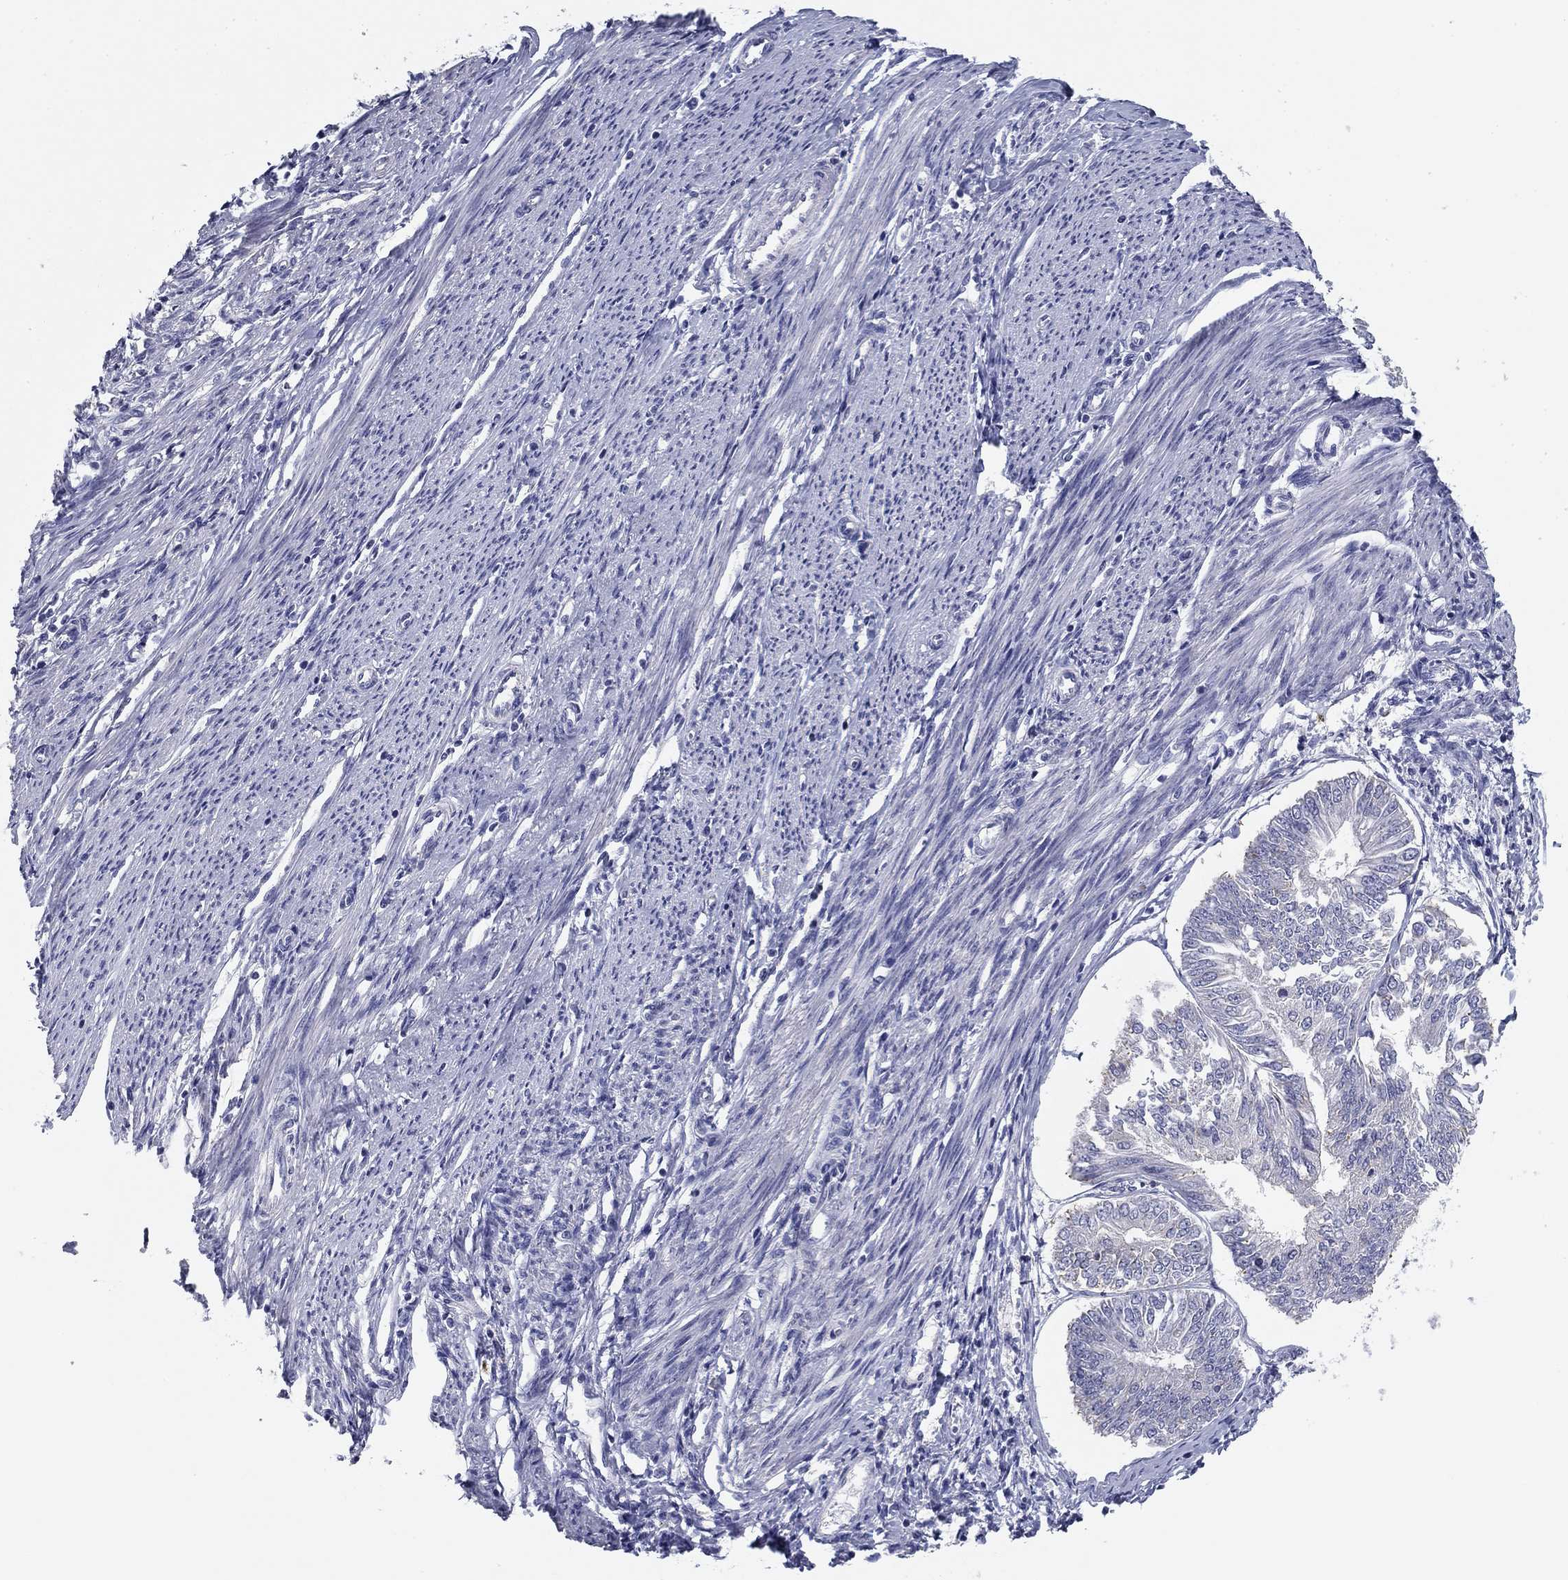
{"staining": {"intensity": "negative", "quantity": "none", "location": "none"}, "tissue": "endometrial cancer", "cell_type": "Tumor cells", "image_type": "cancer", "snomed": [{"axis": "morphology", "description": "Adenocarcinoma, NOS"}, {"axis": "topography", "description": "Endometrium"}], "caption": "IHC of human endometrial cancer reveals no expression in tumor cells. Nuclei are stained in blue.", "gene": "GRK7", "patient": {"sex": "female", "age": 58}}